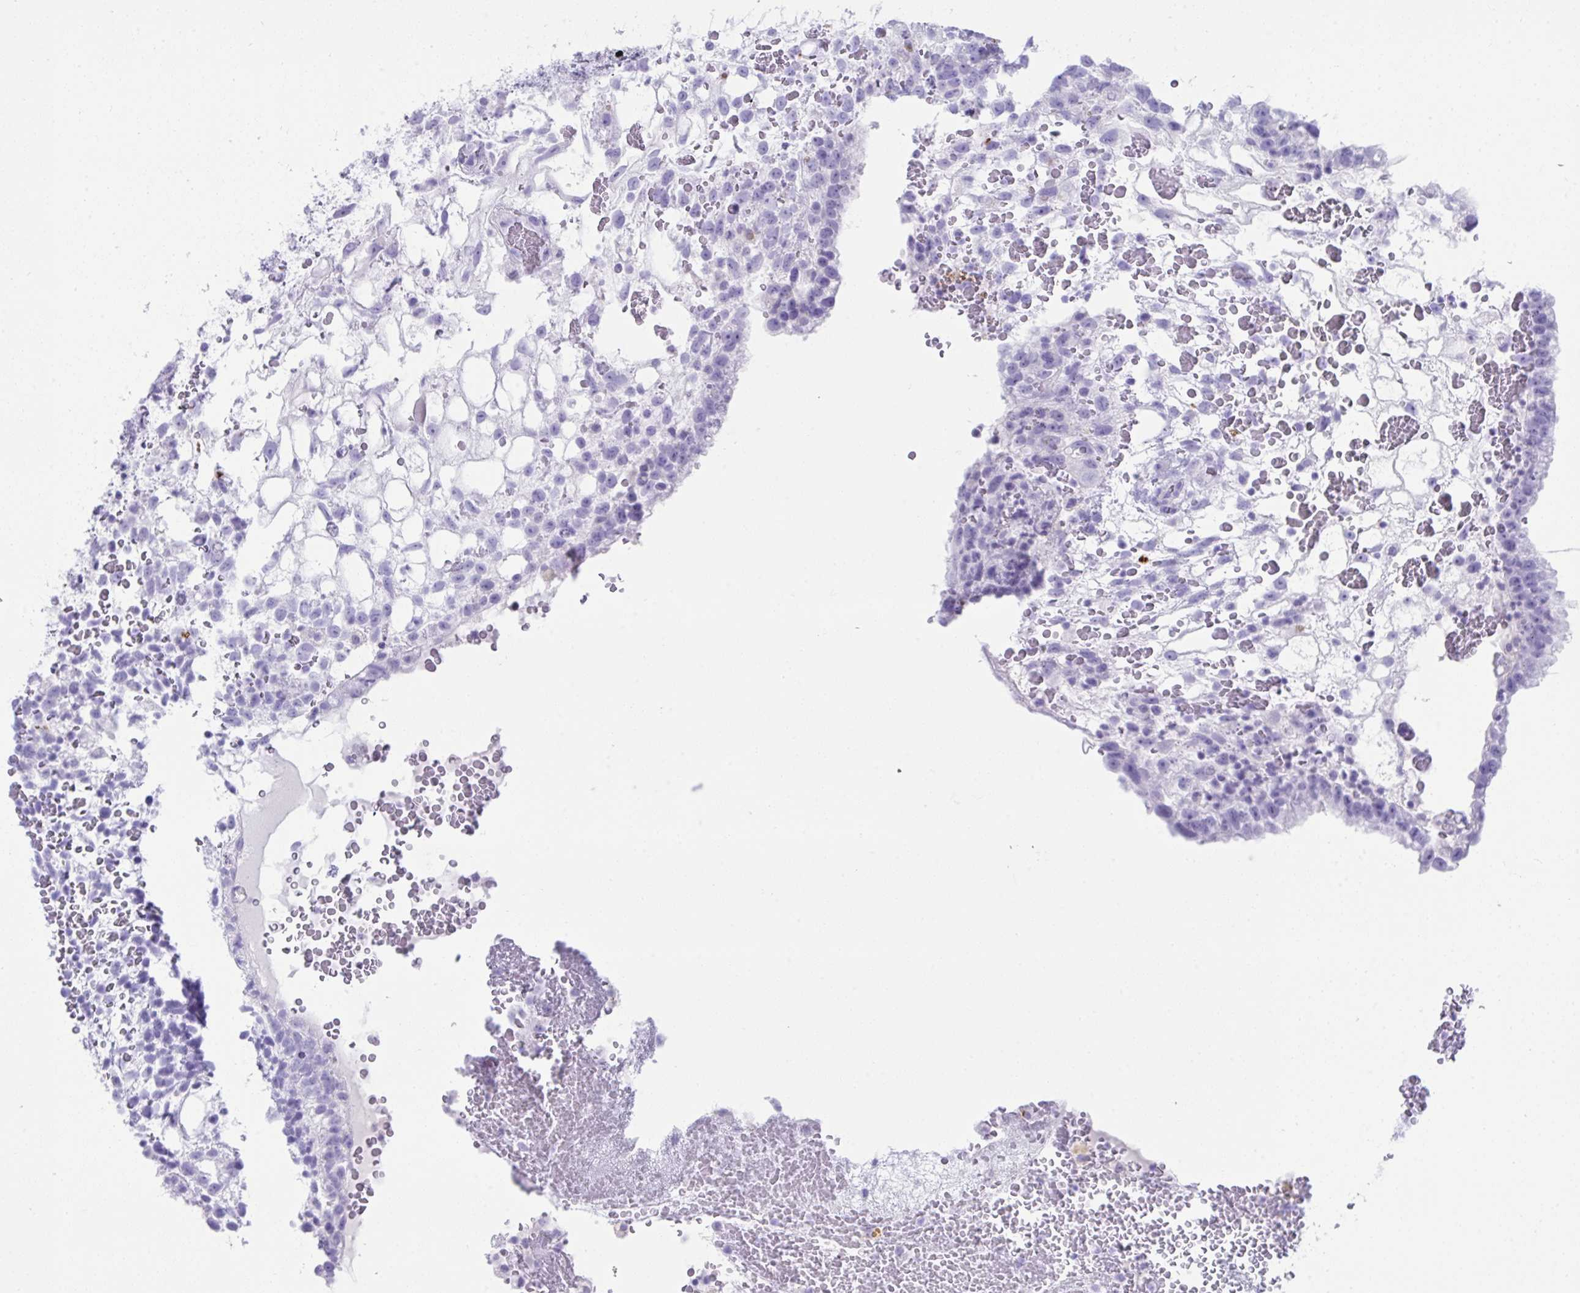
{"staining": {"intensity": "negative", "quantity": "none", "location": "none"}, "tissue": "testis cancer", "cell_type": "Tumor cells", "image_type": "cancer", "snomed": [{"axis": "morphology", "description": "Normal tissue, NOS"}, {"axis": "morphology", "description": "Carcinoma, Embryonal, NOS"}, {"axis": "topography", "description": "Testis"}], "caption": "Image shows no significant protein expression in tumor cells of testis cancer.", "gene": "PSCA", "patient": {"sex": "male", "age": 32}}